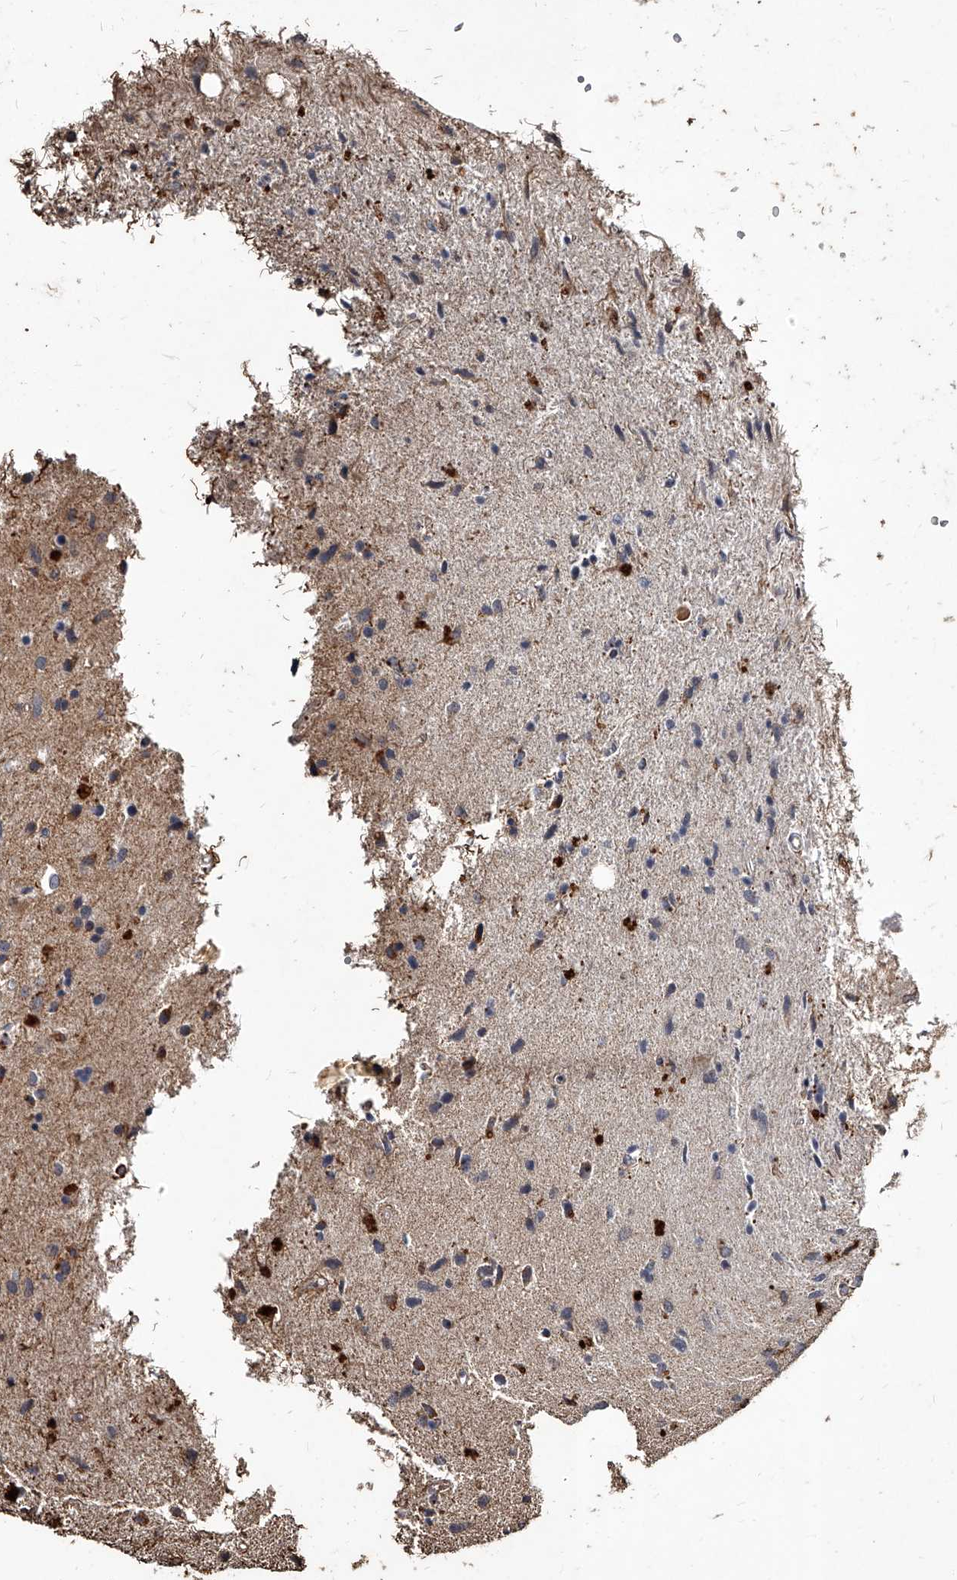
{"staining": {"intensity": "weak", "quantity": "25%-75%", "location": "cytoplasmic/membranous"}, "tissue": "glioma", "cell_type": "Tumor cells", "image_type": "cancer", "snomed": [{"axis": "morphology", "description": "Glioma, malignant, Low grade"}, {"axis": "topography", "description": "Brain"}], "caption": "DAB immunohistochemical staining of malignant glioma (low-grade) shows weak cytoplasmic/membranous protein expression in approximately 25%-75% of tumor cells.", "gene": "GPR183", "patient": {"sex": "male", "age": 77}}